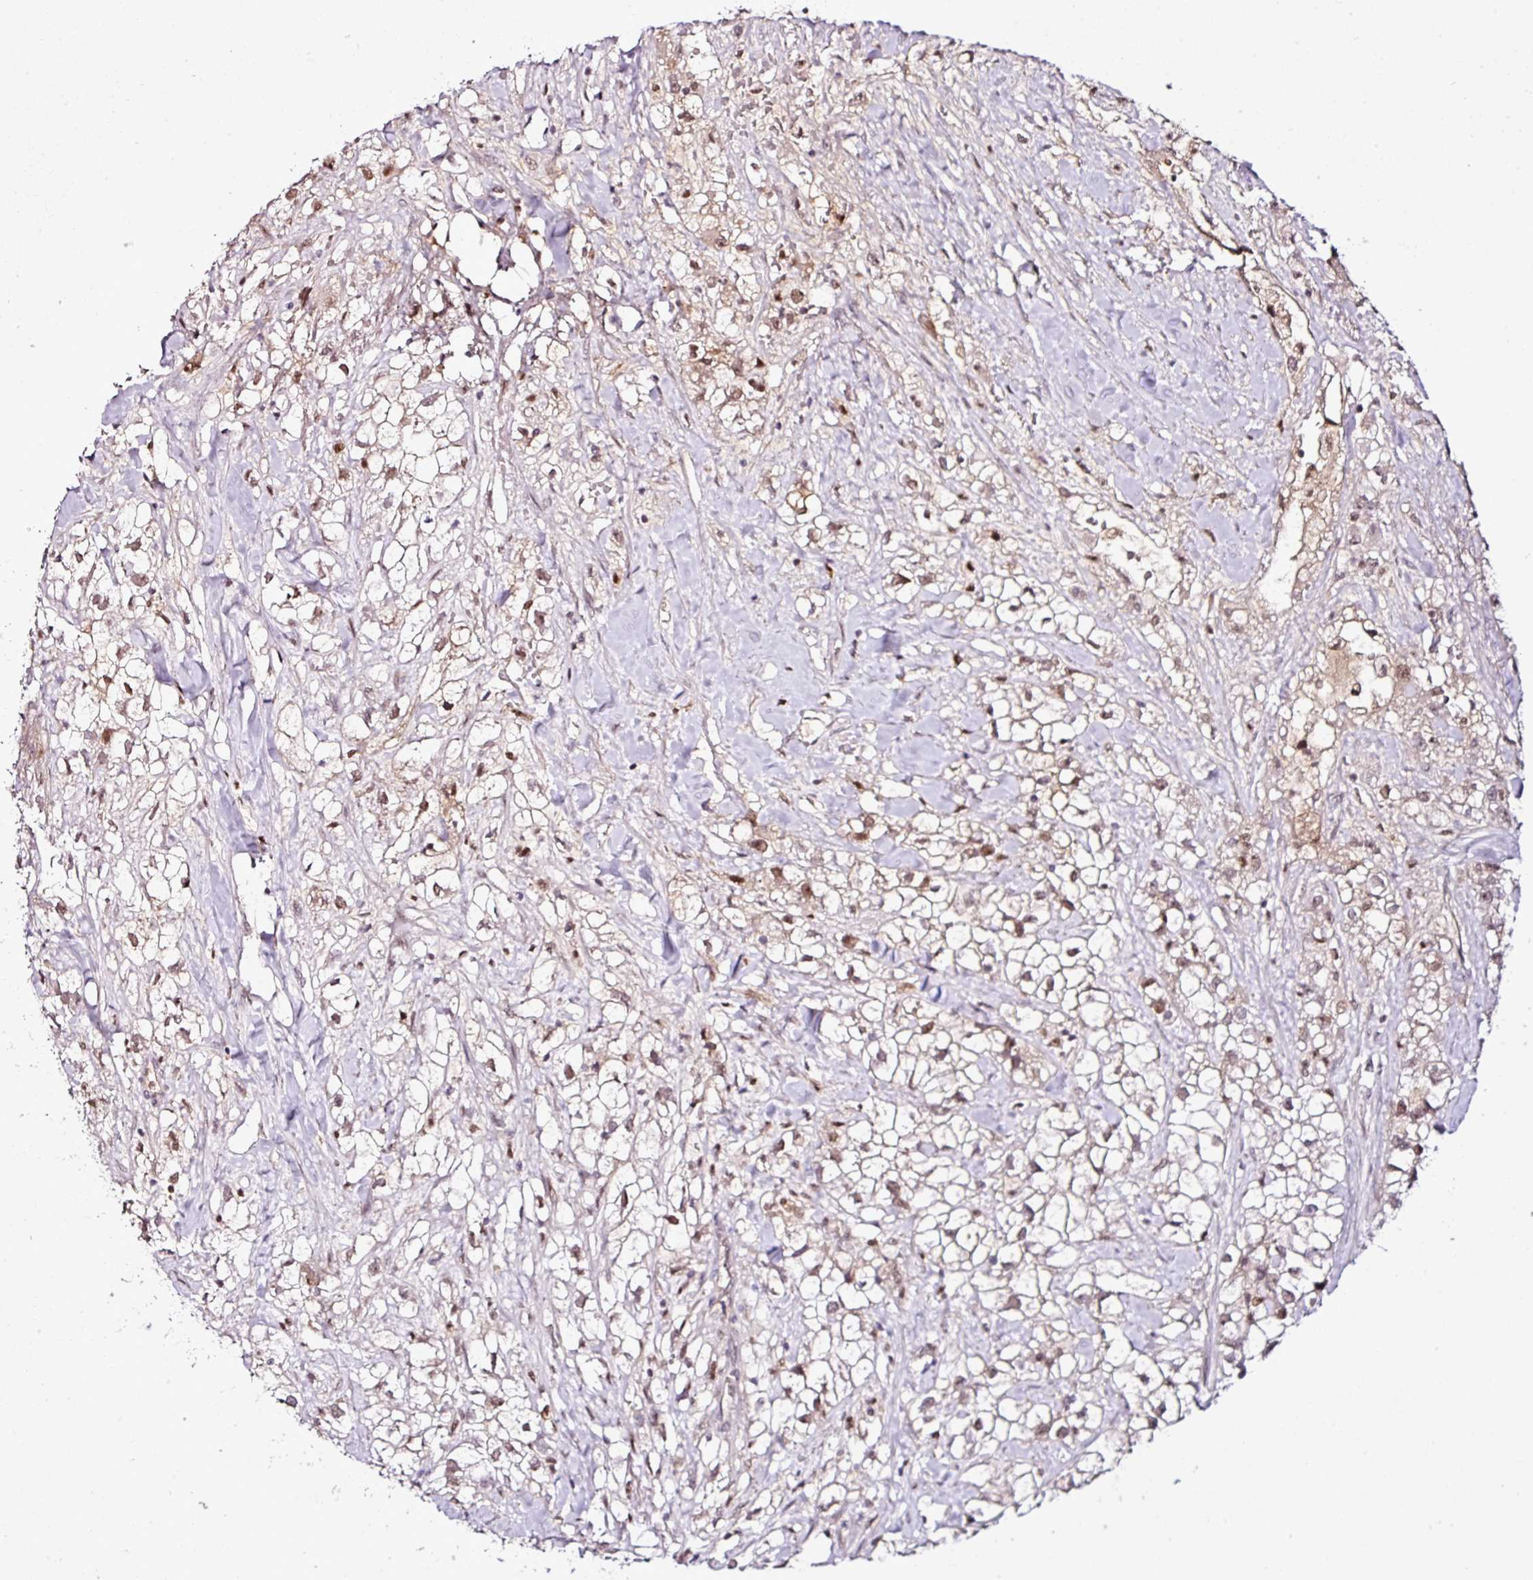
{"staining": {"intensity": "weak", "quantity": "25%-75%", "location": "nuclear"}, "tissue": "renal cancer", "cell_type": "Tumor cells", "image_type": "cancer", "snomed": [{"axis": "morphology", "description": "Adenocarcinoma, NOS"}, {"axis": "topography", "description": "Kidney"}], "caption": "Human renal adenocarcinoma stained with a protein marker reveals weak staining in tumor cells.", "gene": "KLF16", "patient": {"sex": "male", "age": 59}}